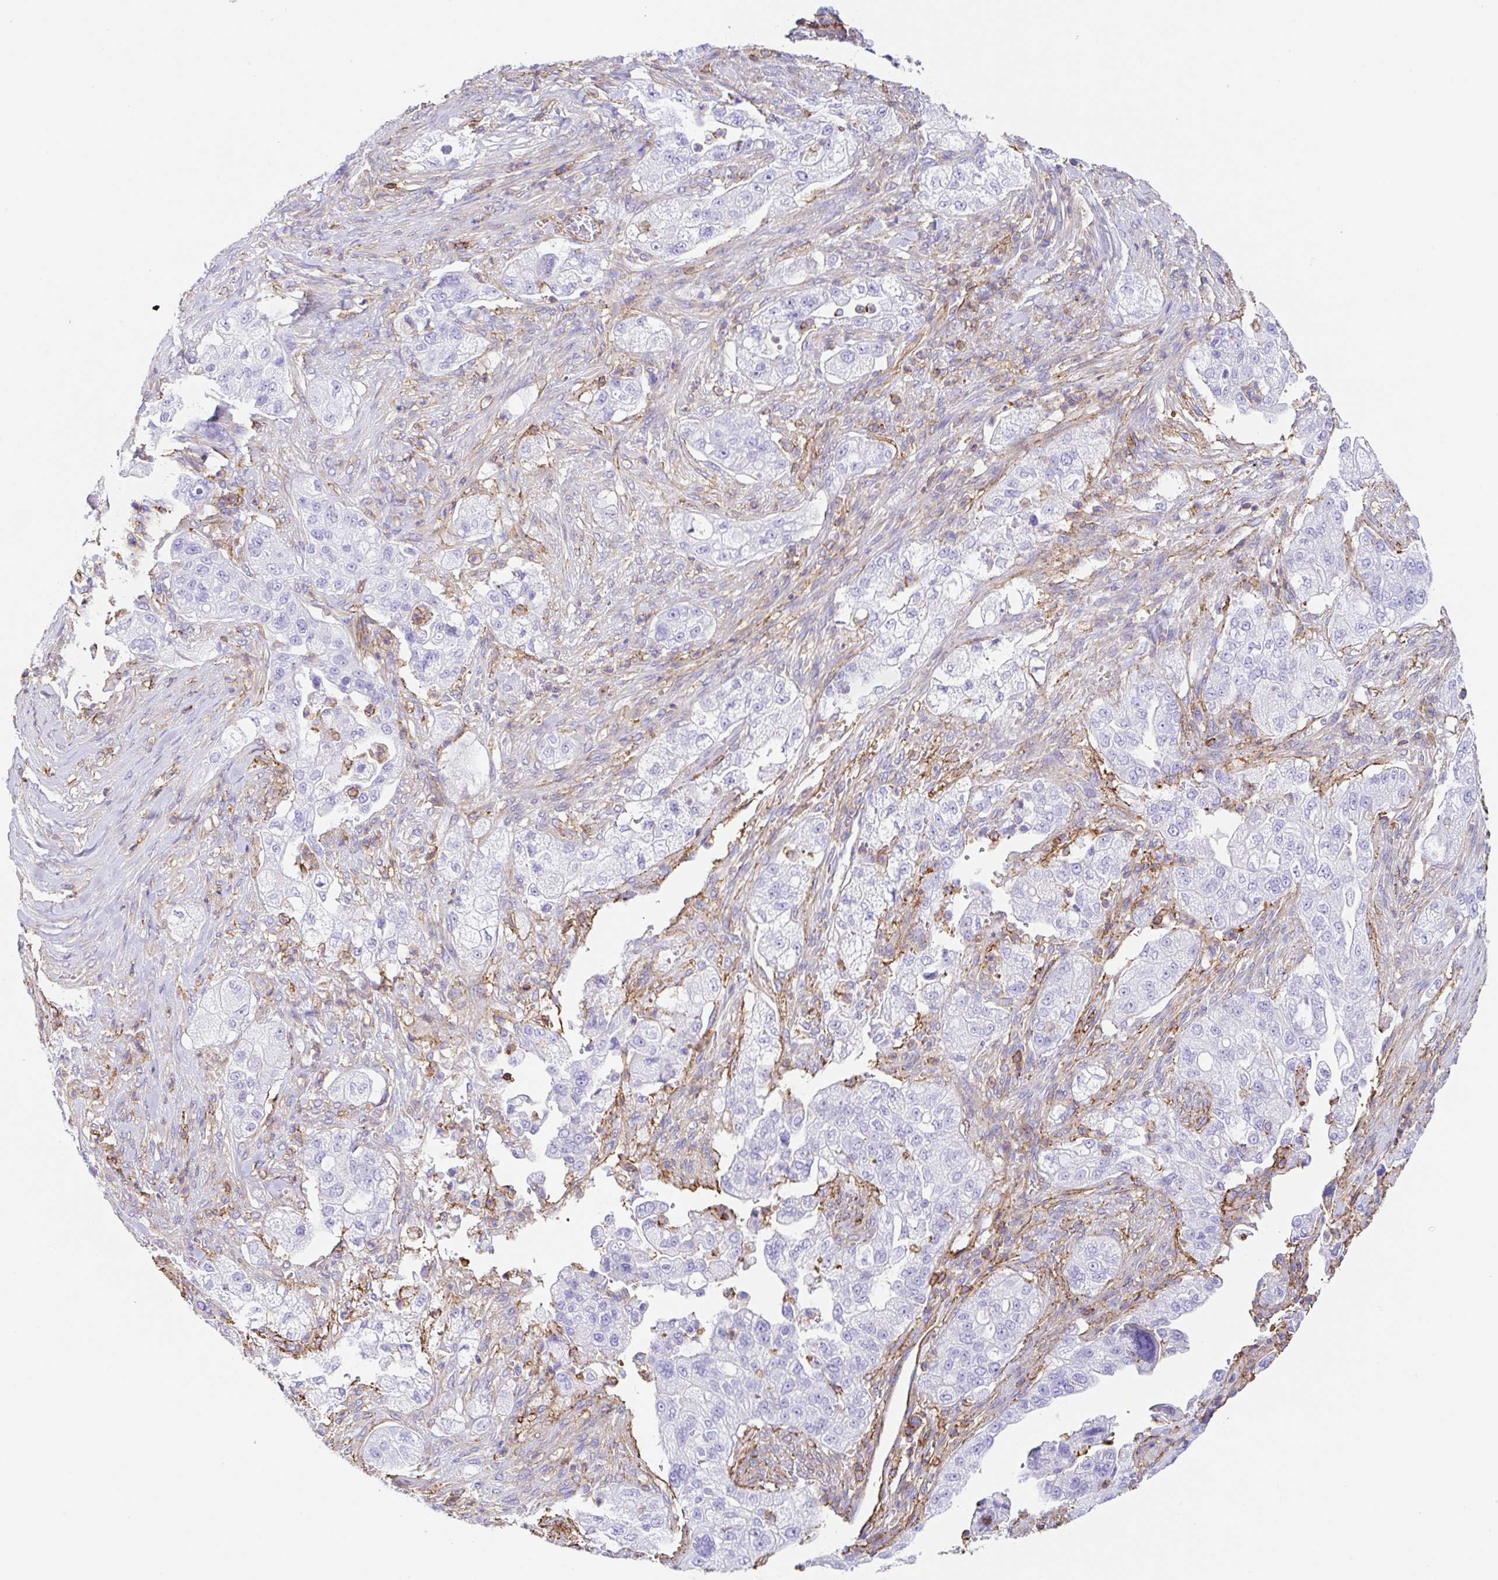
{"staining": {"intensity": "negative", "quantity": "none", "location": "none"}, "tissue": "pancreatic cancer", "cell_type": "Tumor cells", "image_type": "cancer", "snomed": [{"axis": "morphology", "description": "Adenocarcinoma, NOS"}, {"axis": "topography", "description": "Pancreas"}], "caption": "IHC histopathology image of neoplastic tissue: human pancreatic adenocarcinoma stained with DAB (3,3'-diaminobenzidine) reveals no significant protein staining in tumor cells. (DAB immunohistochemistry (IHC), high magnification).", "gene": "MTTP", "patient": {"sex": "female", "age": 78}}